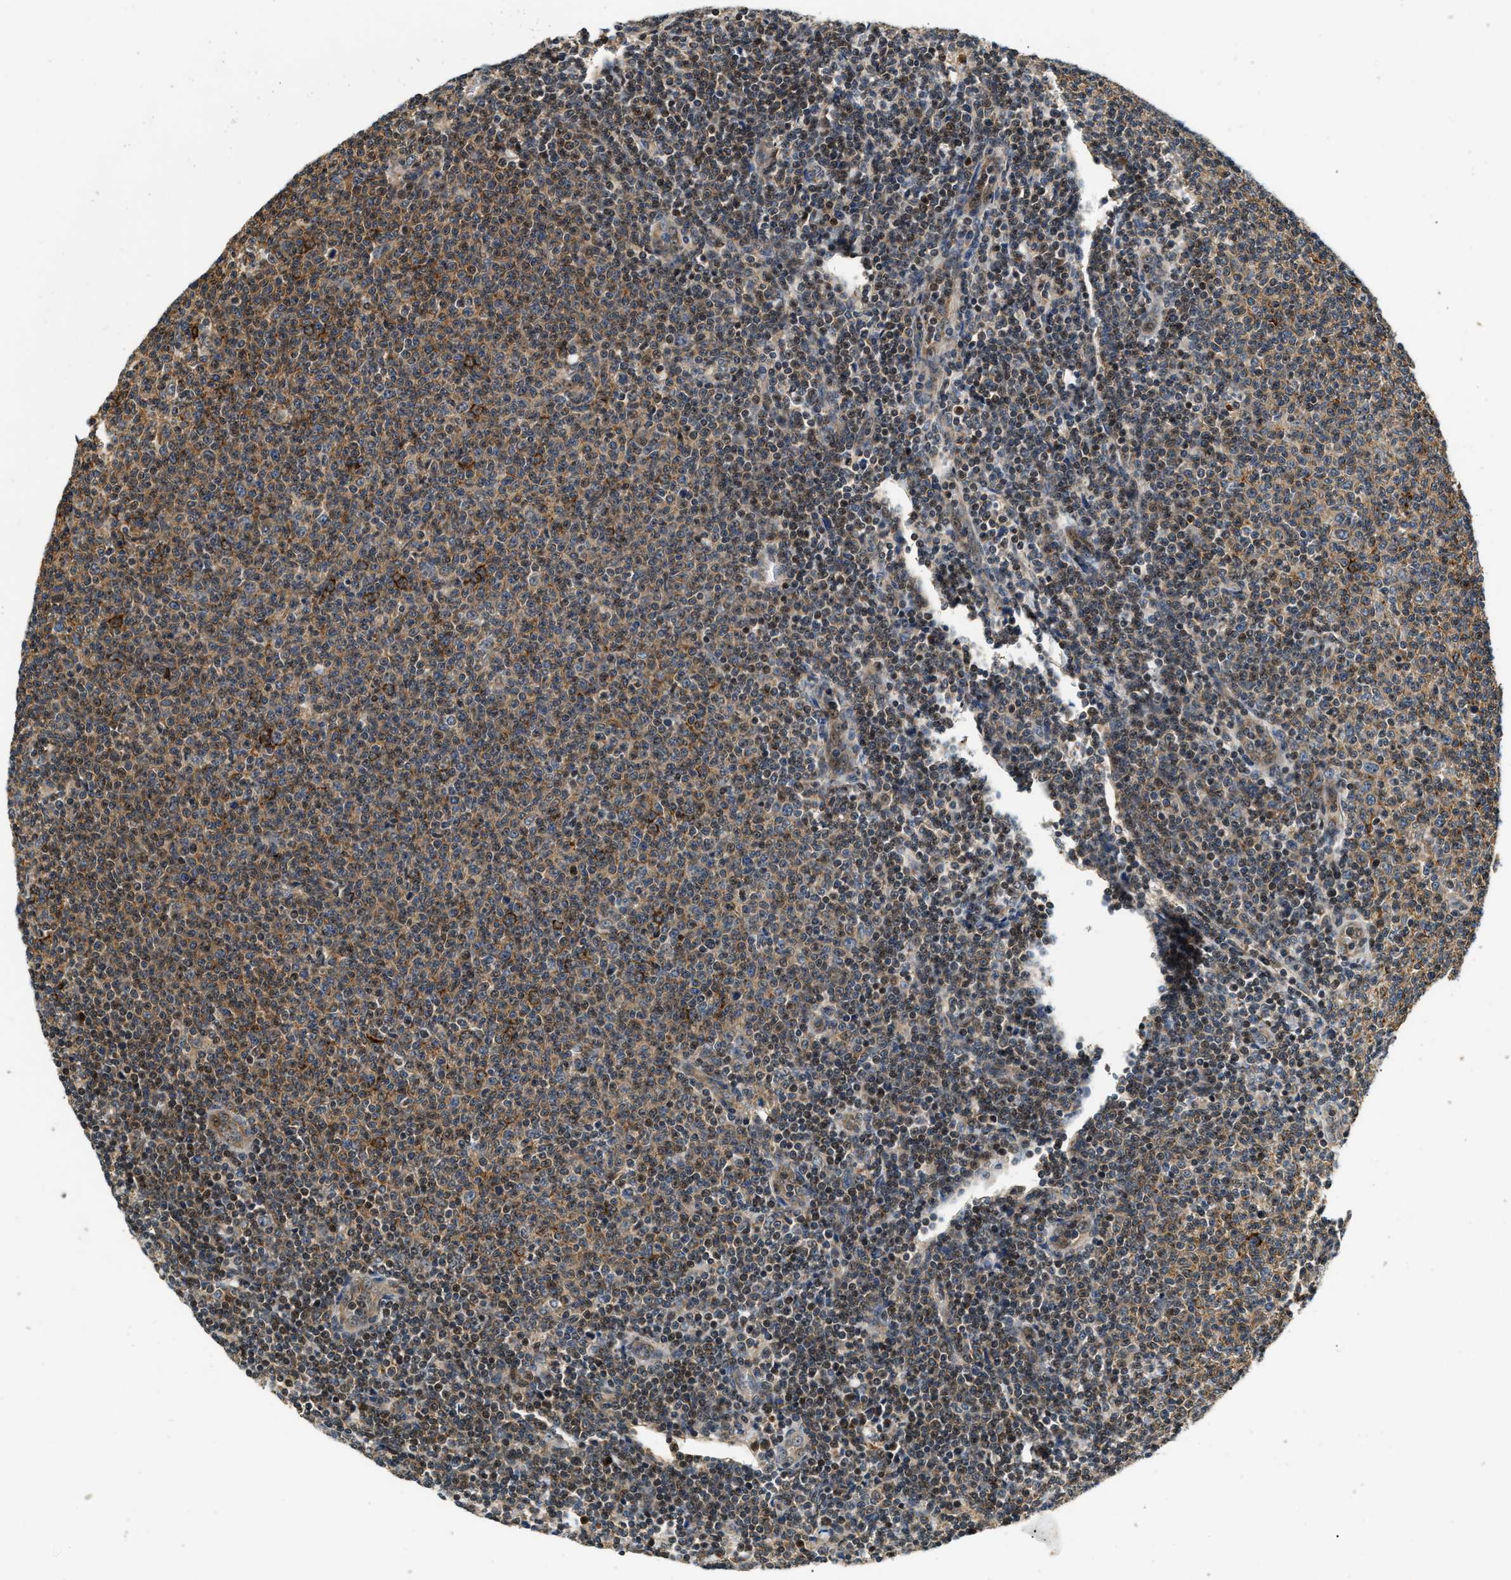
{"staining": {"intensity": "moderate", "quantity": "25%-75%", "location": "cytoplasmic/membranous"}, "tissue": "lymphoma", "cell_type": "Tumor cells", "image_type": "cancer", "snomed": [{"axis": "morphology", "description": "Malignant lymphoma, non-Hodgkin's type, Low grade"}, {"axis": "topography", "description": "Lymph node"}], "caption": "Moderate cytoplasmic/membranous positivity for a protein is appreciated in approximately 25%-75% of tumor cells of lymphoma using IHC.", "gene": "EXTL2", "patient": {"sex": "male", "age": 66}}